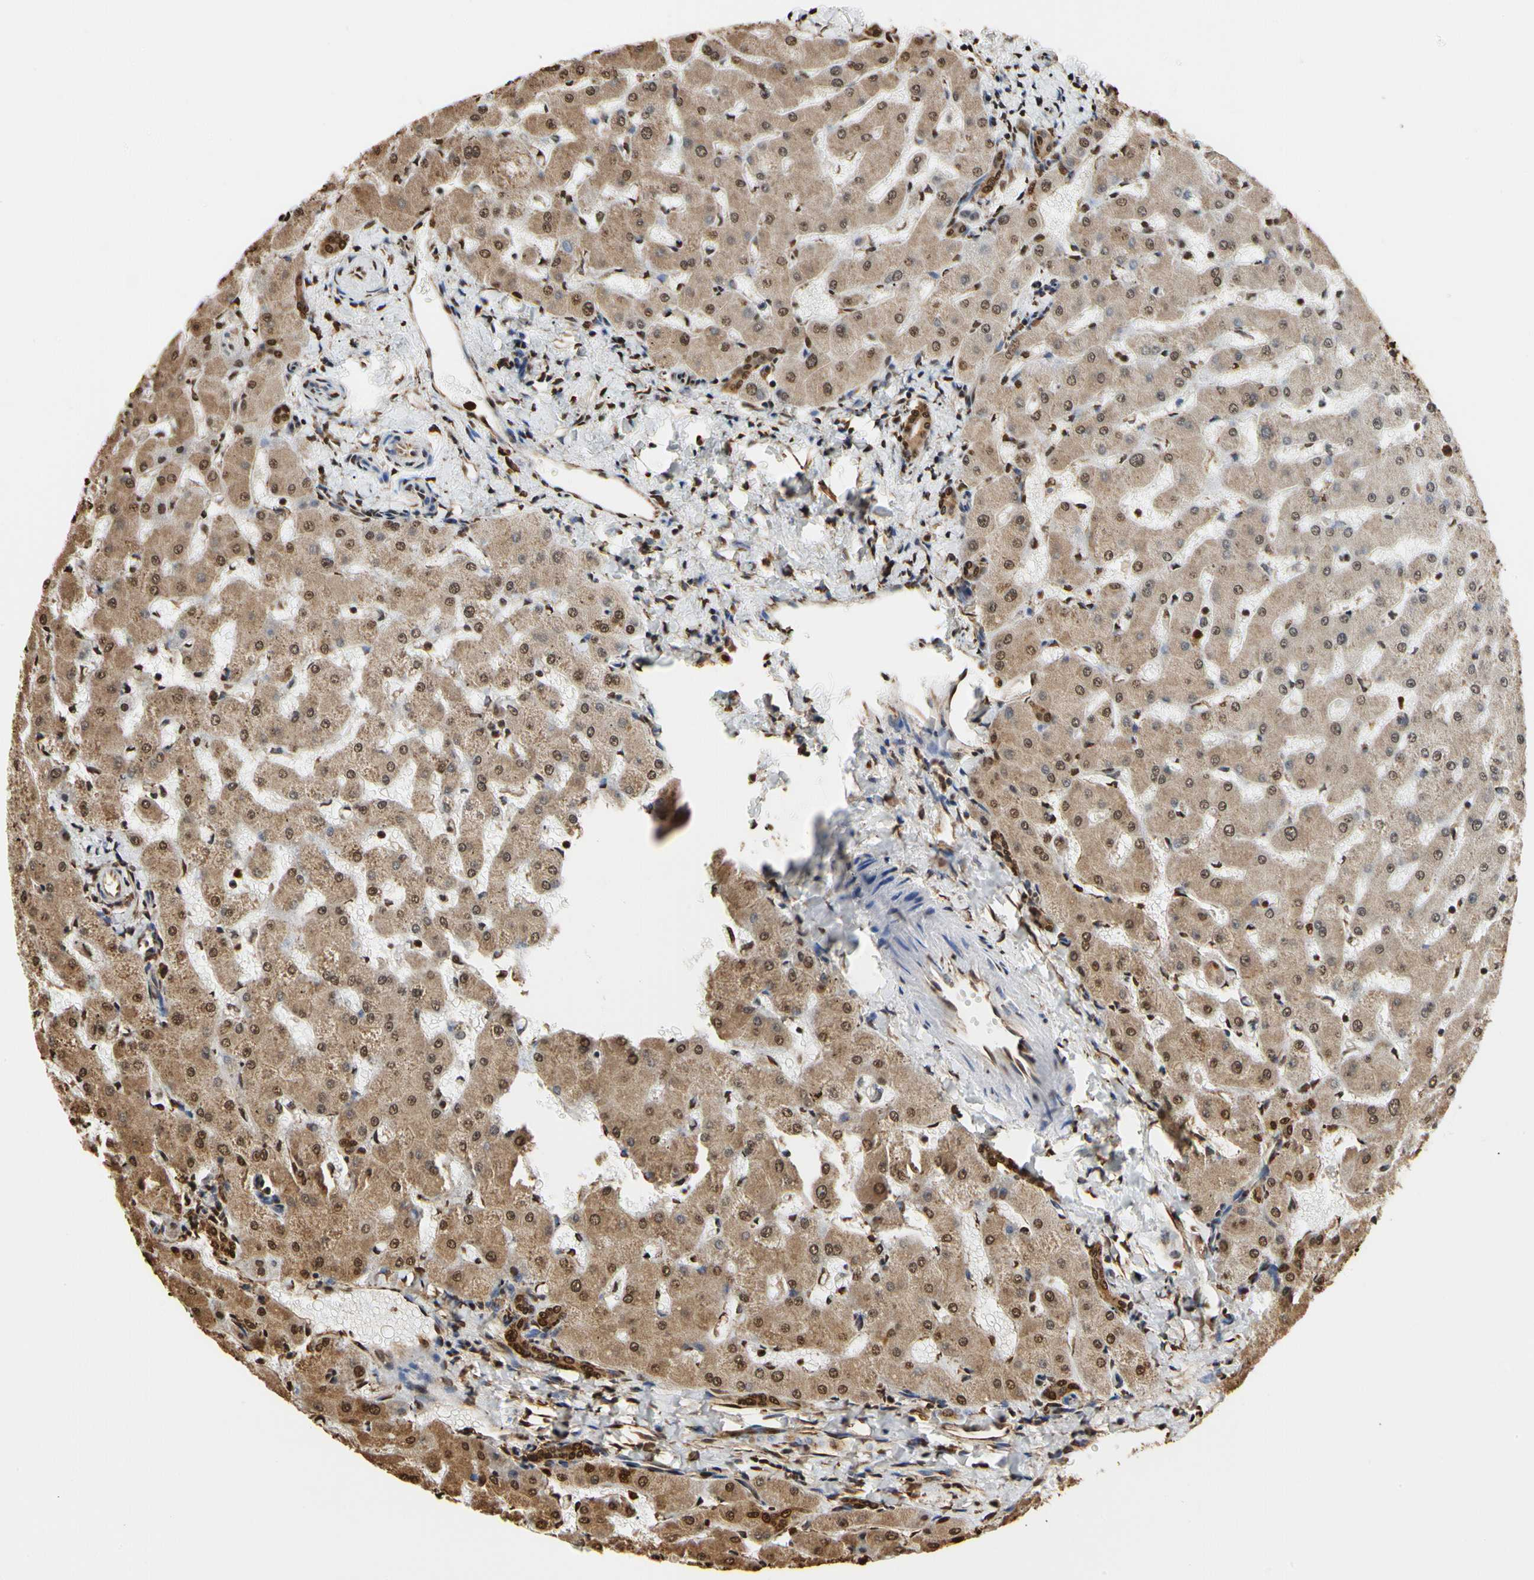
{"staining": {"intensity": "strong", "quantity": ">75%", "location": "cytoplasmic/membranous,nuclear"}, "tissue": "liver", "cell_type": "Cholangiocytes", "image_type": "normal", "snomed": [{"axis": "morphology", "description": "Normal tissue, NOS"}, {"axis": "topography", "description": "Liver"}], "caption": "High-power microscopy captured an immunohistochemistry (IHC) micrograph of unremarkable liver, revealing strong cytoplasmic/membranous,nuclear staining in approximately >75% of cholangiocytes. The staining was performed using DAB, with brown indicating positive protein expression. Nuclei are stained blue with hematoxylin.", "gene": "HNRNPK", "patient": {"sex": "female", "age": 63}}